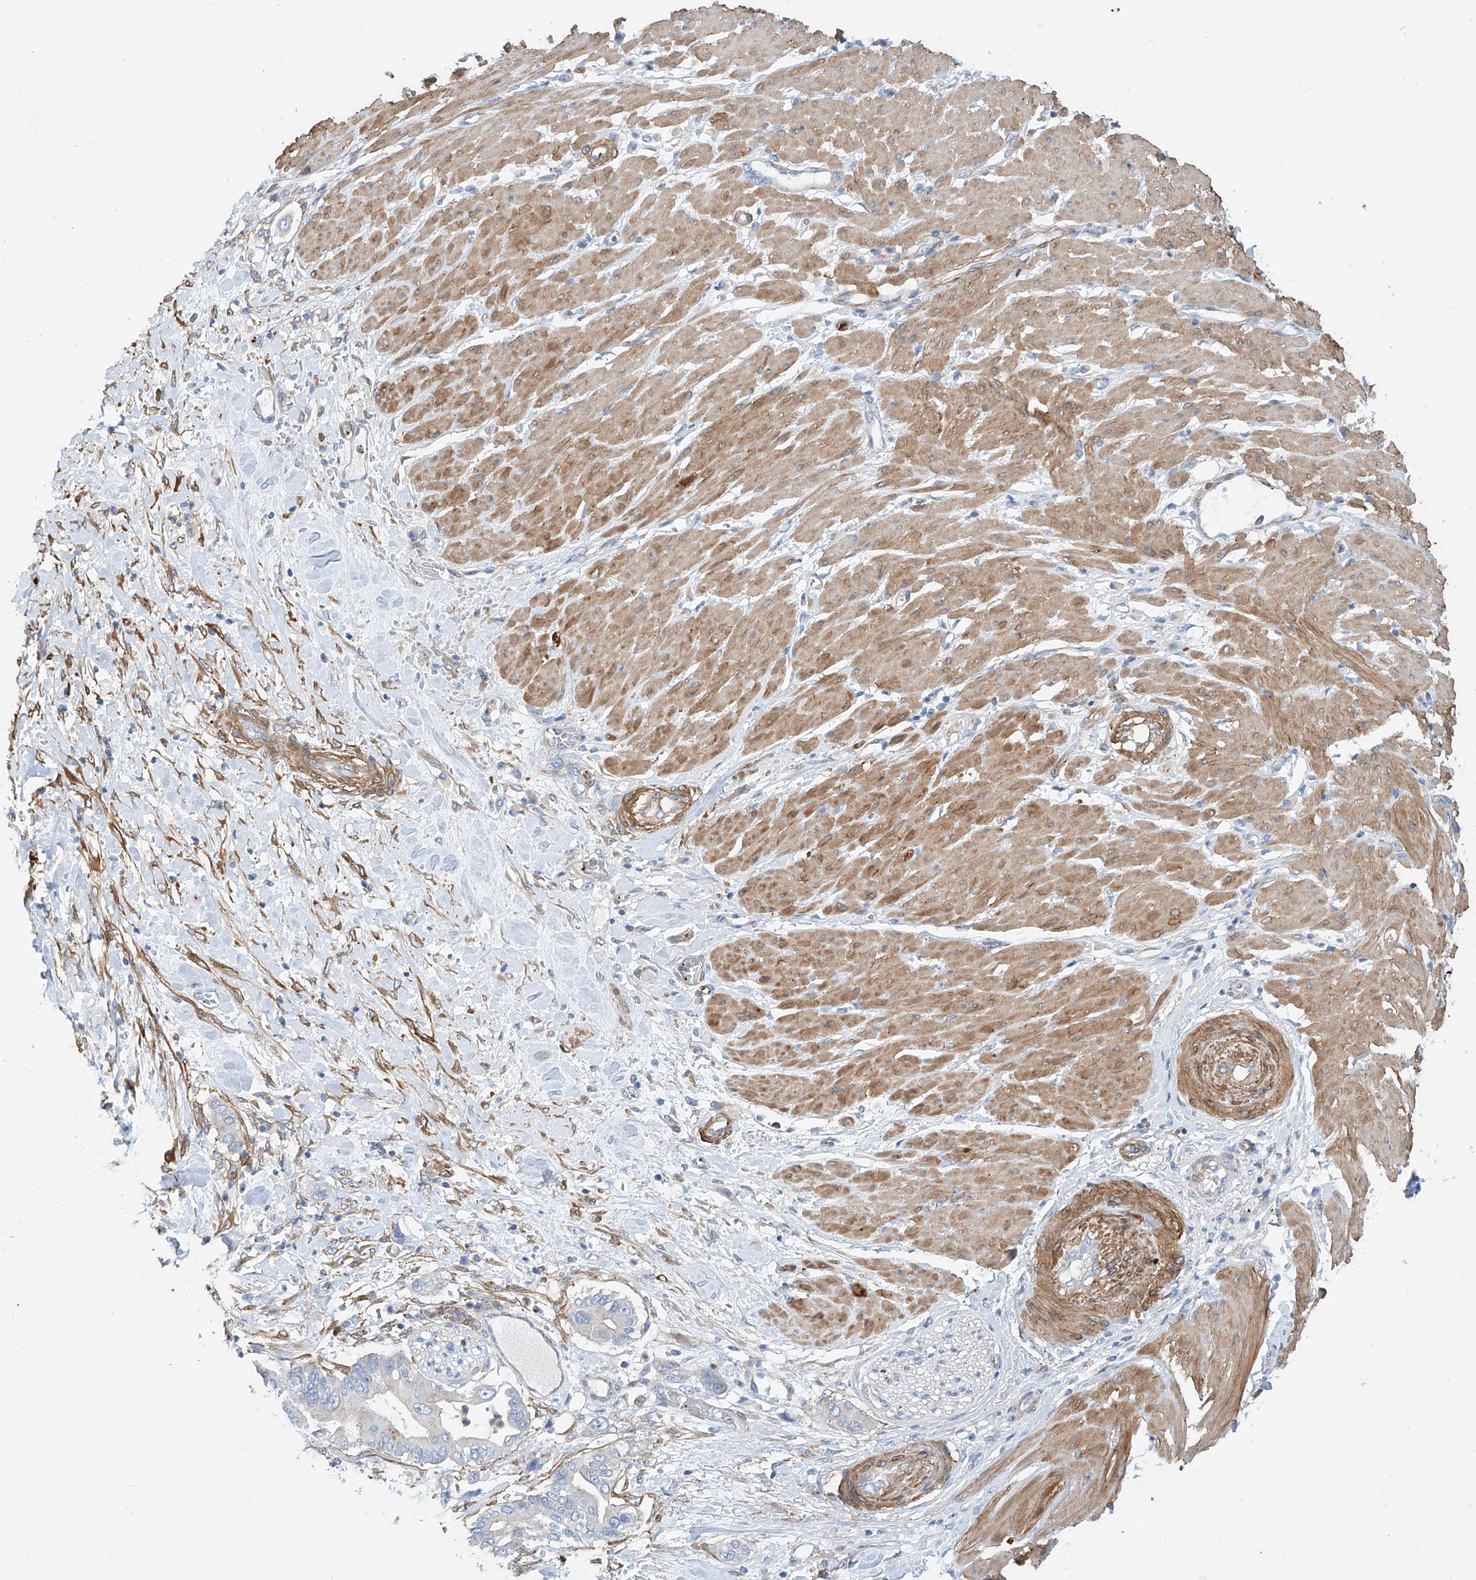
{"staining": {"intensity": "negative", "quantity": "none", "location": "none"}, "tissue": "pancreatic cancer", "cell_type": "Tumor cells", "image_type": "cancer", "snomed": [{"axis": "morphology", "description": "Adenocarcinoma, NOS"}, {"axis": "topography", "description": "Pancreas"}], "caption": "Tumor cells are negative for protein expression in human pancreatic adenocarcinoma.", "gene": "TAS2R60", "patient": {"sex": "male", "age": 68}}